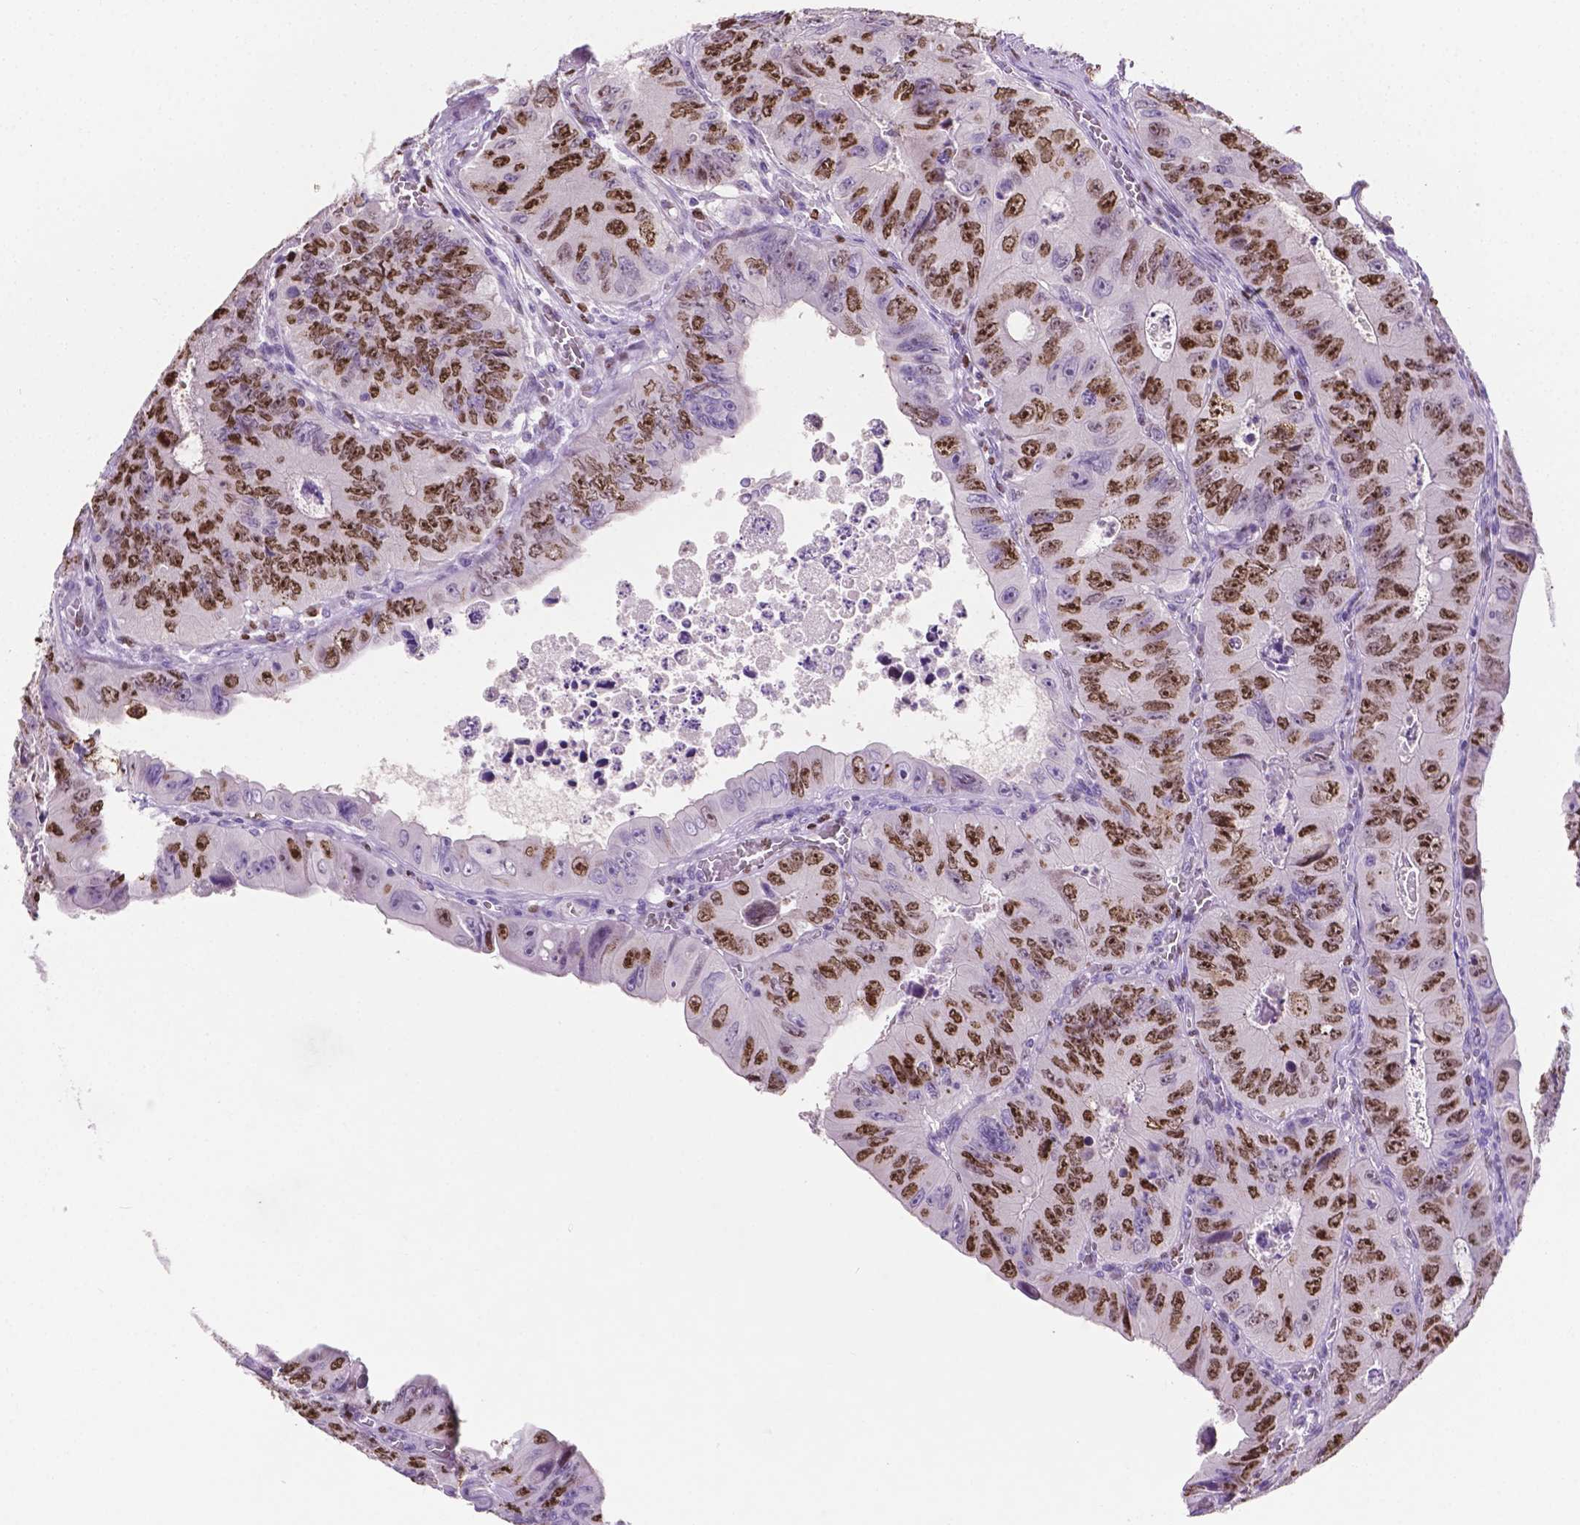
{"staining": {"intensity": "moderate", "quantity": "25%-75%", "location": "nuclear"}, "tissue": "colorectal cancer", "cell_type": "Tumor cells", "image_type": "cancer", "snomed": [{"axis": "morphology", "description": "Adenocarcinoma, NOS"}, {"axis": "topography", "description": "Colon"}], "caption": "This is an image of immunohistochemistry staining of colorectal cancer, which shows moderate staining in the nuclear of tumor cells.", "gene": "SIAH2", "patient": {"sex": "female", "age": 84}}